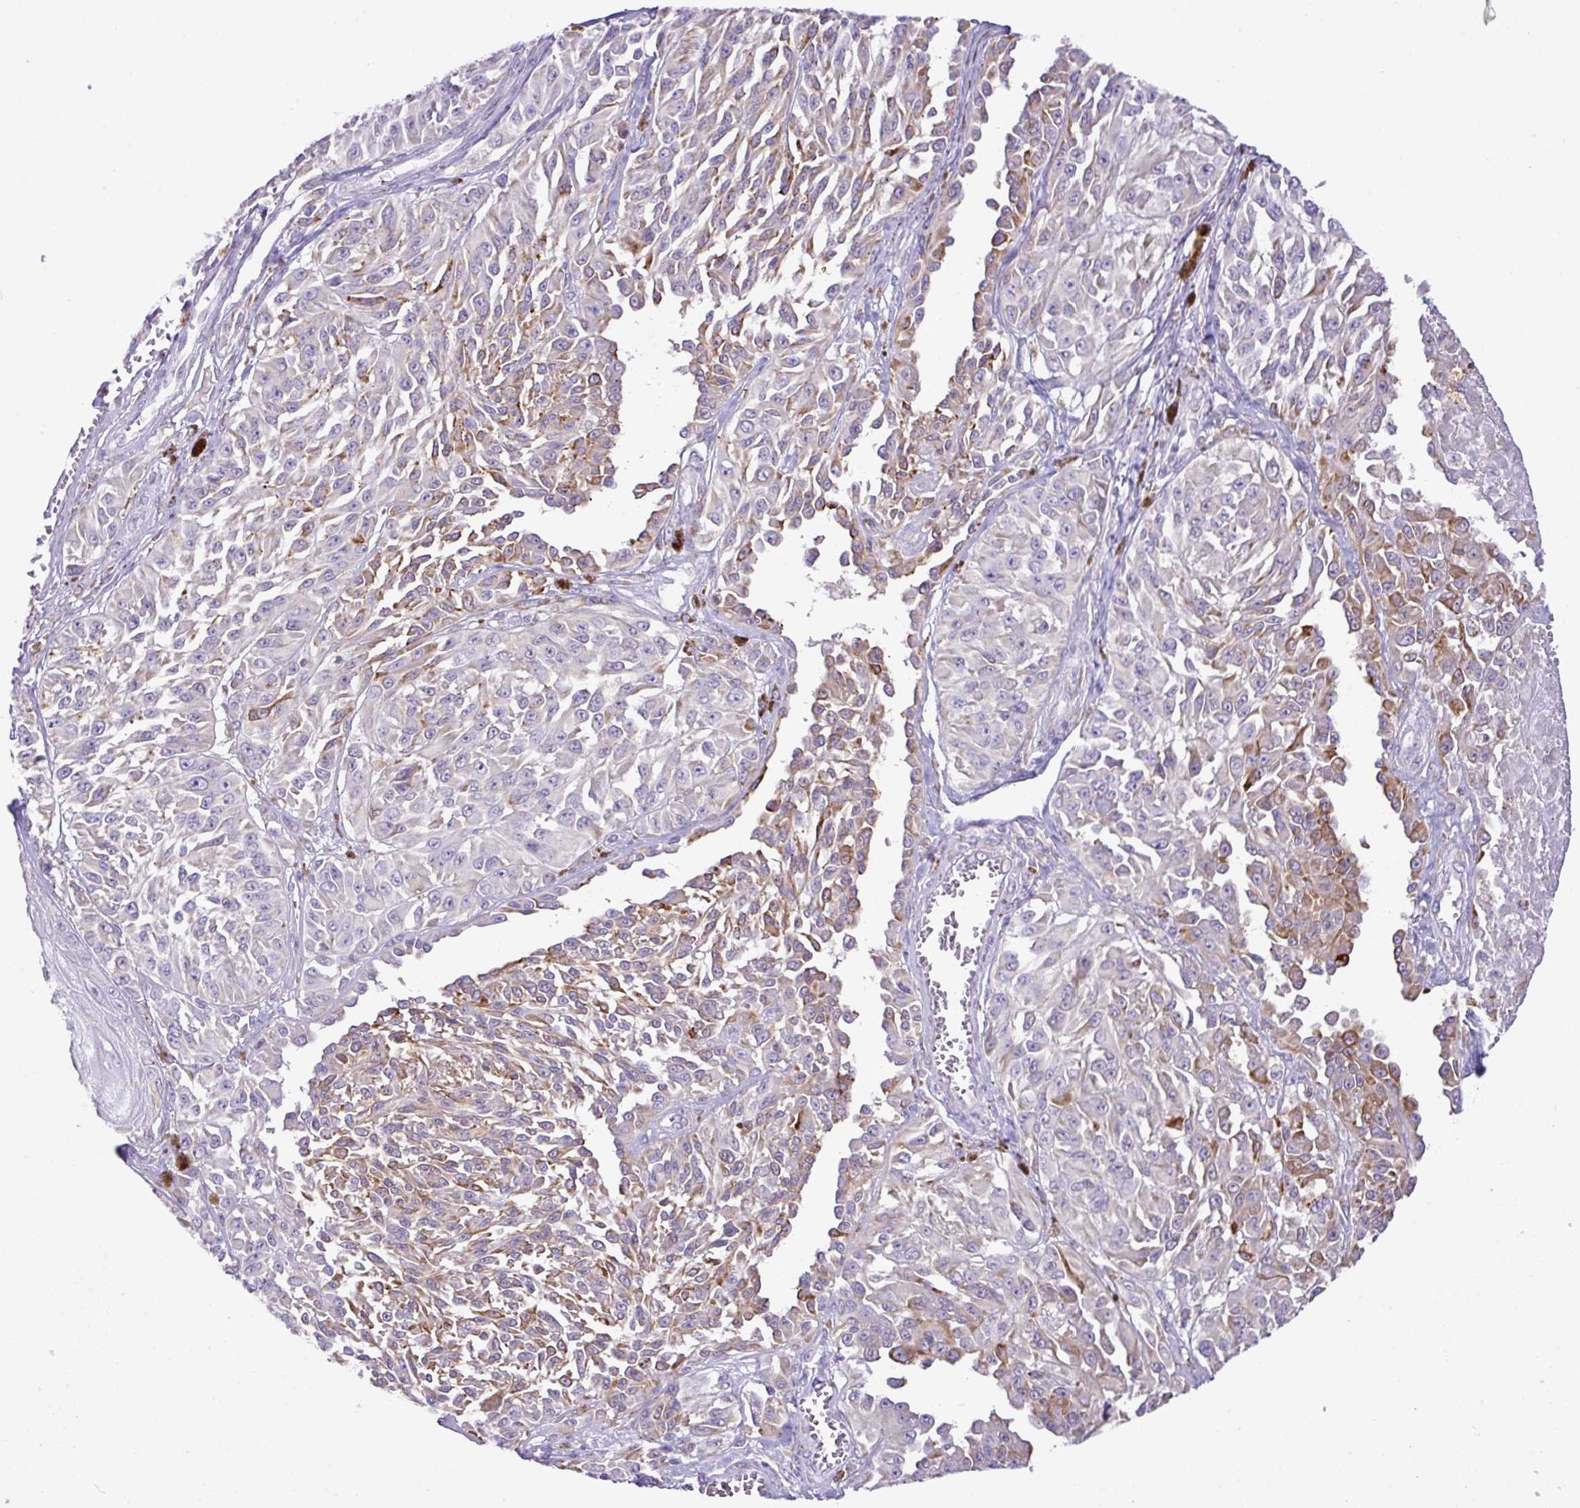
{"staining": {"intensity": "moderate", "quantity": "25%-75%", "location": "cytoplasmic/membranous"}, "tissue": "melanoma", "cell_type": "Tumor cells", "image_type": "cancer", "snomed": [{"axis": "morphology", "description": "Malignant melanoma, NOS"}, {"axis": "topography", "description": "Skin"}], "caption": "DAB immunohistochemical staining of human melanoma exhibits moderate cytoplasmic/membranous protein expression in about 25%-75% of tumor cells.", "gene": "RGS21", "patient": {"sex": "male", "age": 94}}